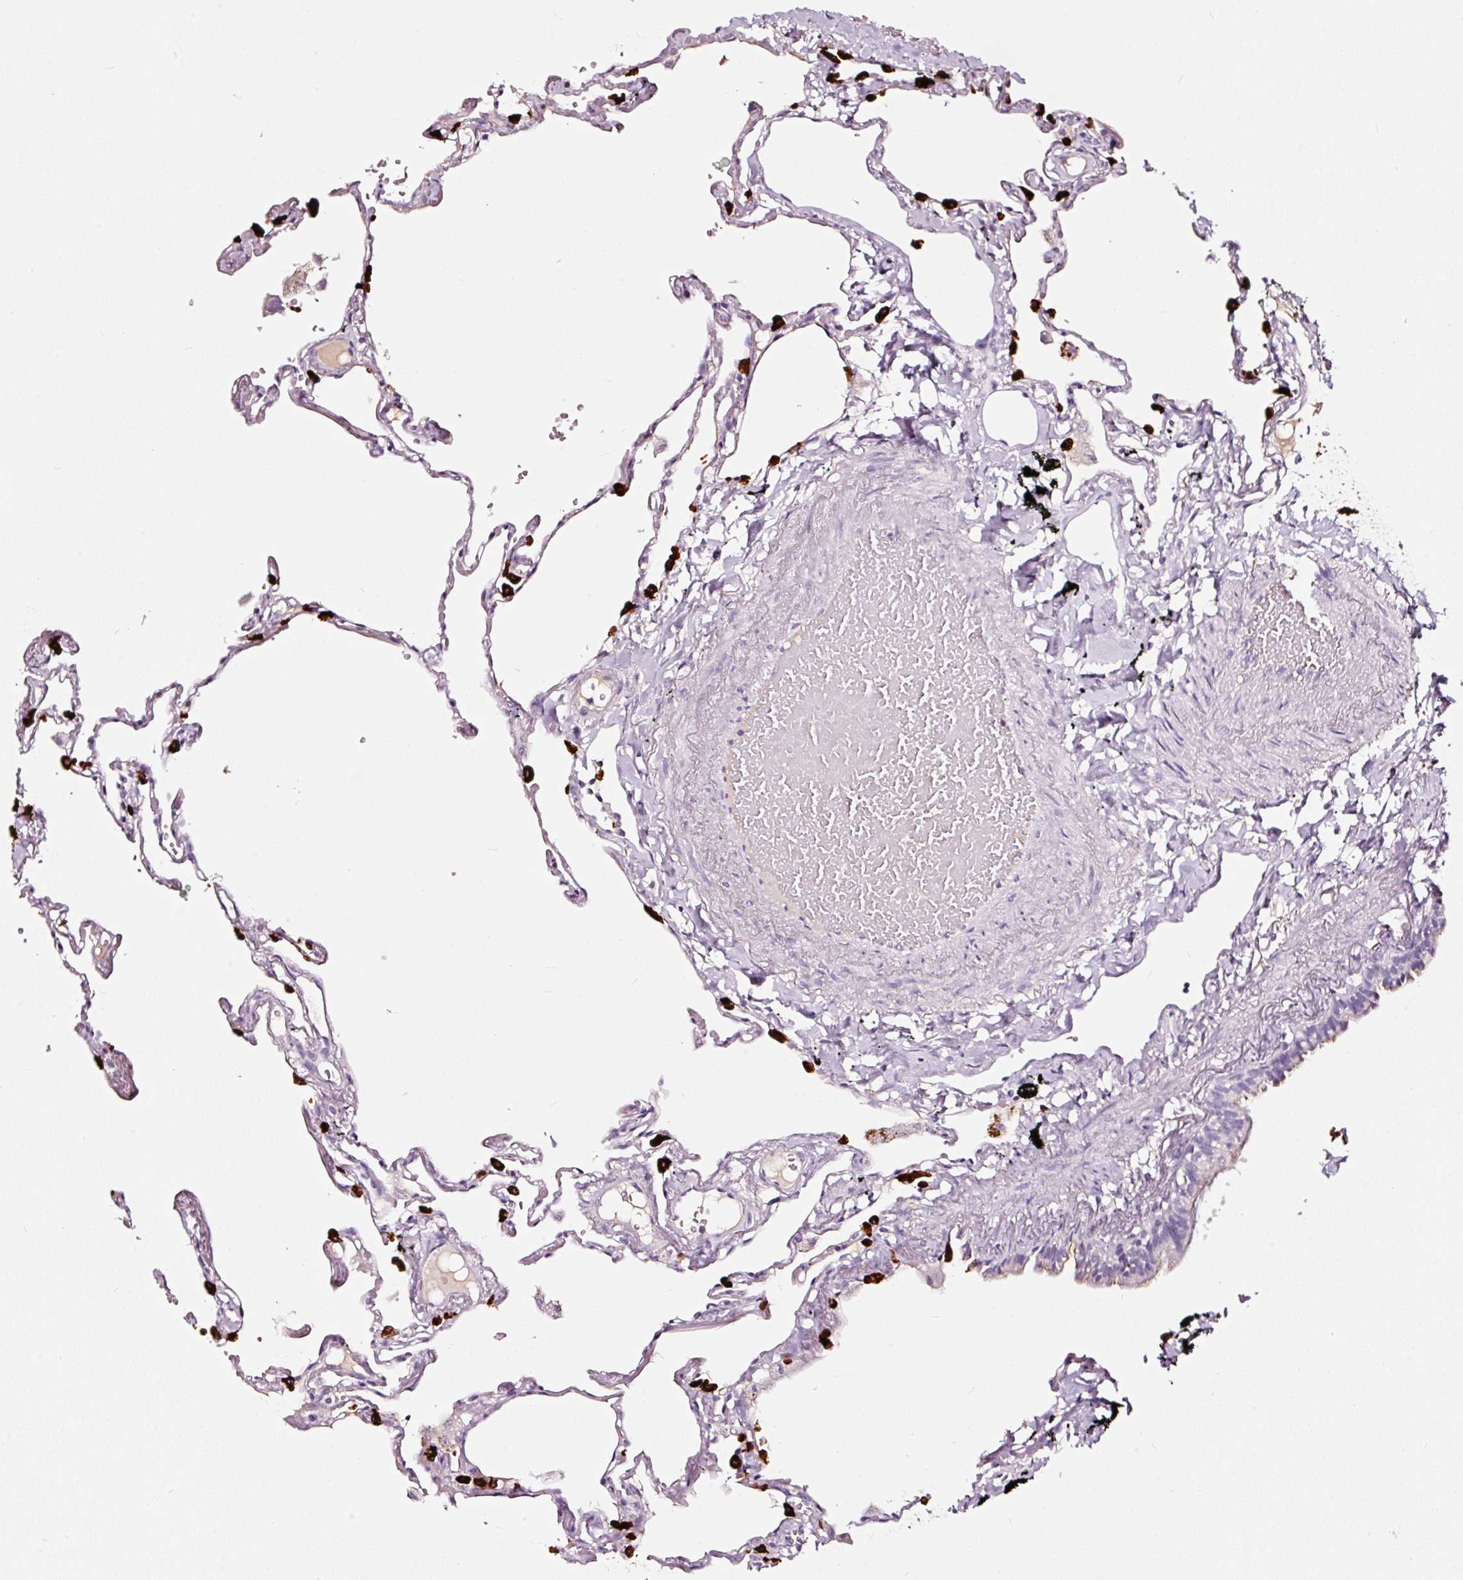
{"staining": {"intensity": "strong", "quantity": "25%-75%", "location": "cytoplasmic/membranous"}, "tissue": "lung", "cell_type": "Alveolar cells", "image_type": "normal", "snomed": [{"axis": "morphology", "description": "Normal tissue, NOS"}, {"axis": "topography", "description": "Lung"}], "caption": "IHC micrograph of normal lung: lung stained using immunohistochemistry demonstrates high levels of strong protein expression localized specifically in the cytoplasmic/membranous of alveolar cells, appearing as a cytoplasmic/membranous brown color.", "gene": "LAMP3", "patient": {"sex": "female", "age": 67}}